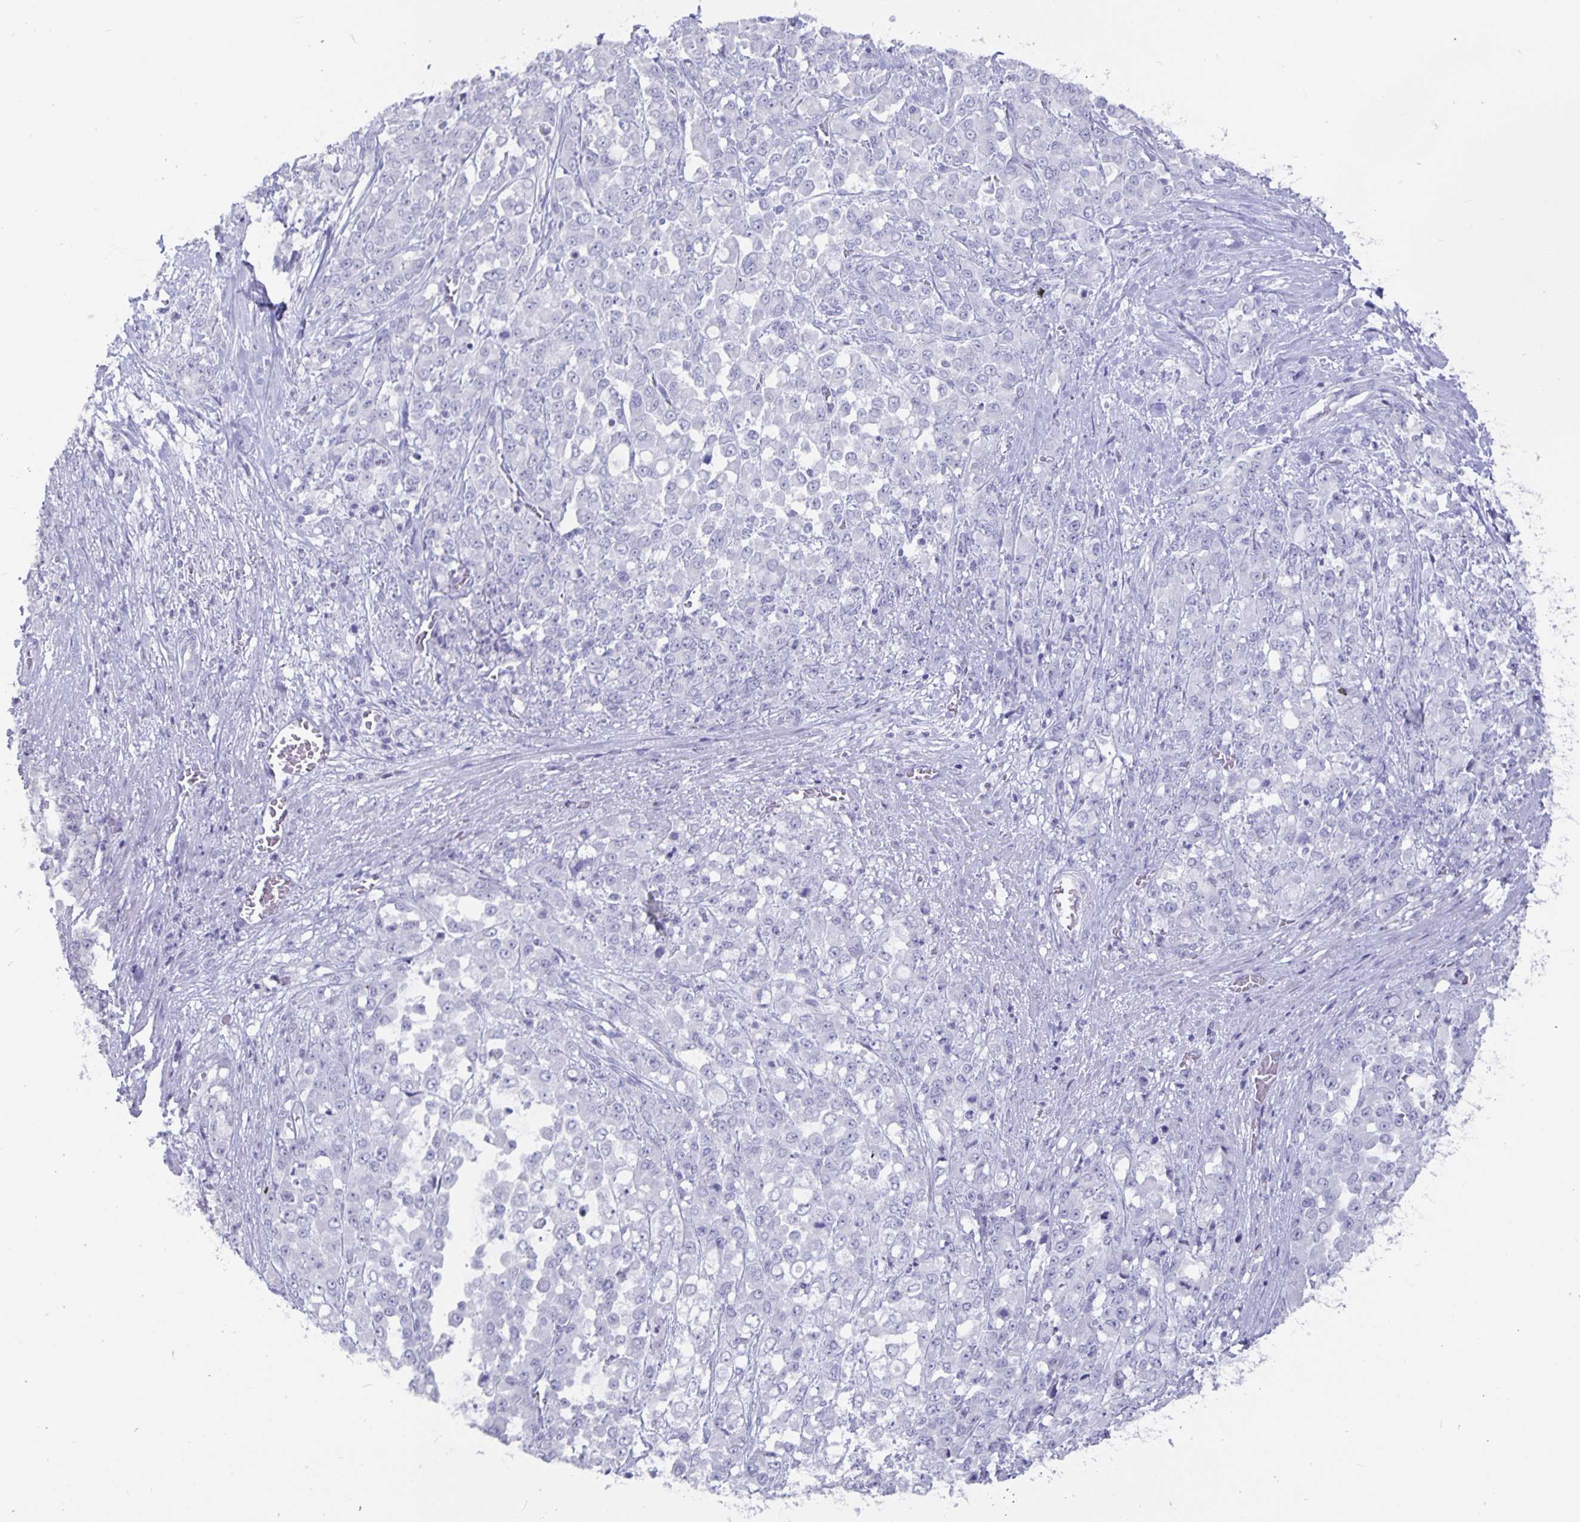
{"staining": {"intensity": "negative", "quantity": "none", "location": "none"}, "tissue": "stomach cancer", "cell_type": "Tumor cells", "image_type": "cancer", "snomed": [{"axis": "morphology", "description": "Adenocarcinoma, NOS"}, {"axis": "topography", "description": "Stomach"}], "caption": "Image shows no protein staining in tumor cells of stomach cancer (adenocarcinoma) tissue.", "gene": "OLIG2", "patient": {"sex": "female", "age": 76}}